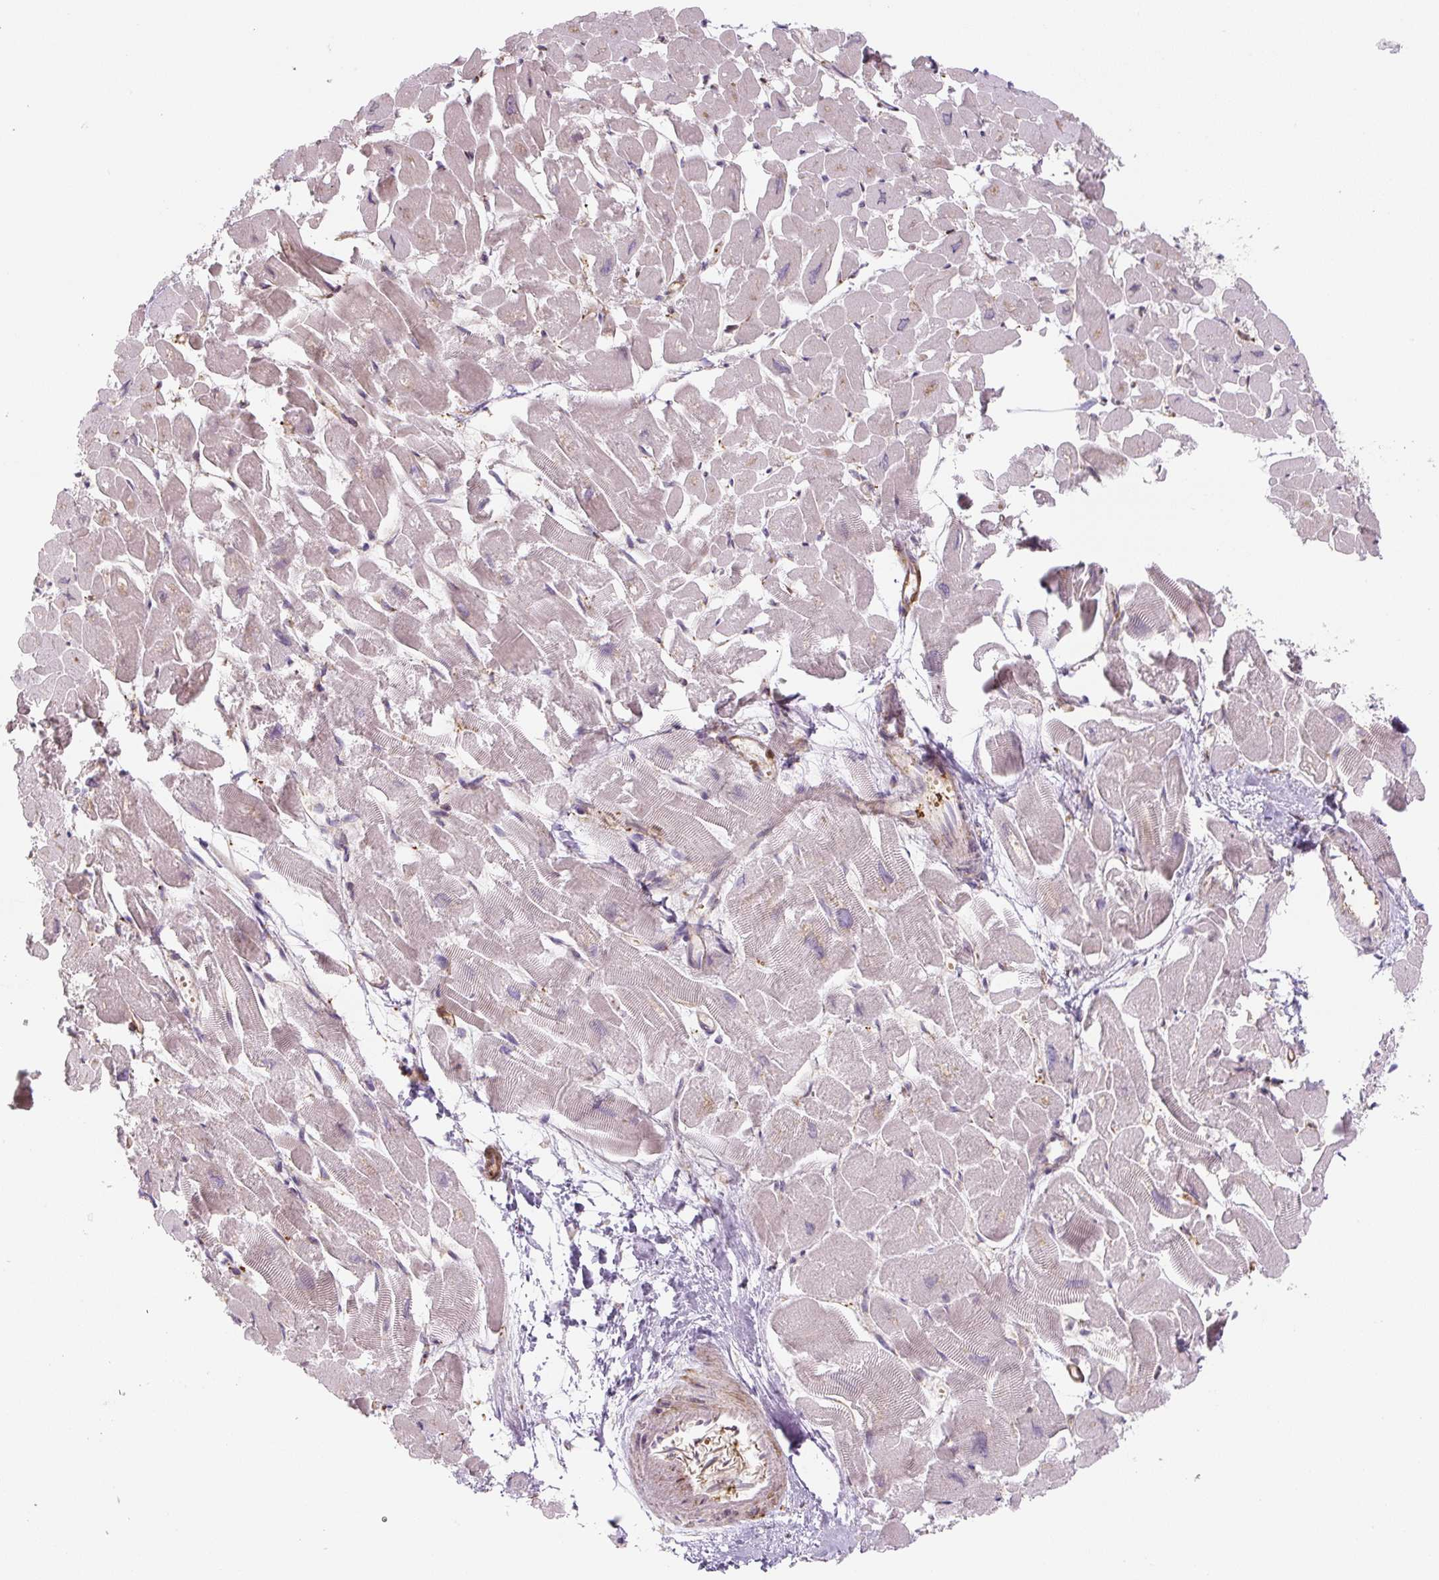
{"staining": {"intensity": "negative", "quantity": "none", "location": "none"}, "tissue": "heart muscle", "cell_type": "Cardiomyocytes", "image_type": "normal", "snomed": [{"axis": "morphology", "description": "Normal tissue, NOS"}, {"axis": "topography", "description": "Heart"}], "caption": "There is no significant positivity in cardiomyocytes of heart muscle. (Brightfield microscopy of DAB IHC at high magnification).", "gene": "RASA1", "patient": {"sex": "male", "age": 54}}